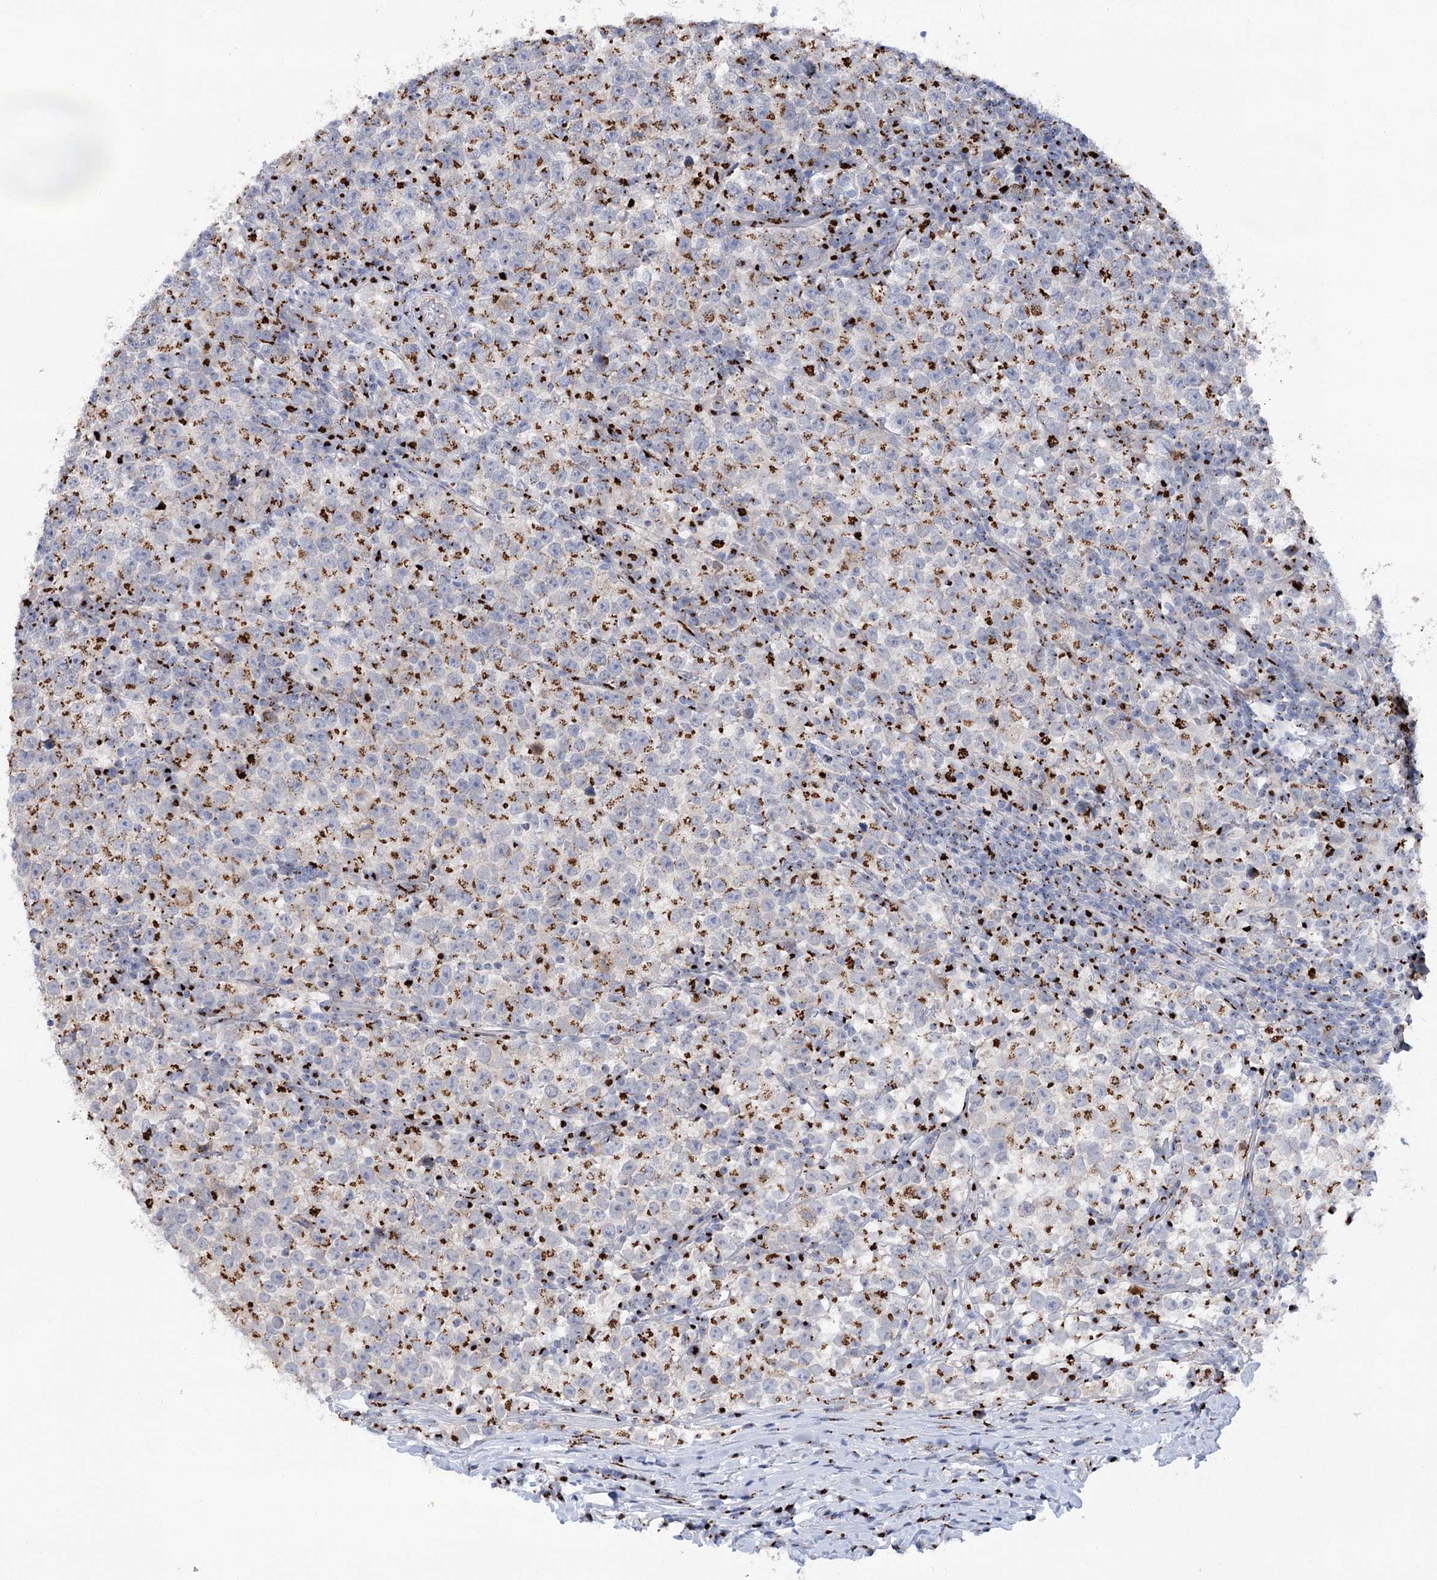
{"staining": {"intensity": "moderate", "quantity": ">75%", "location": "cytoplasmic/membranous"}, "tissue": "testis cancer", "cell_type": "Tumor cells", "image_type": "cancer", "snomed": [{"axis": "morphology", "description": "Normal tissue, NOS"}, {"axis": "morphology", "description": "Seminoma, NOS"}, {"axis": "topography", "description": "Testis"}], "caption": "Protein analysis of testis cancer tissue exhibits moderate cytoplasmic/membranous positivity in about >75% of tumor cells. Immunohistochemistry stains the protein in brown and the nuclei are stained blue.", "gene": "TMEM165", "patient": {"sex": "male", "age": 43}}